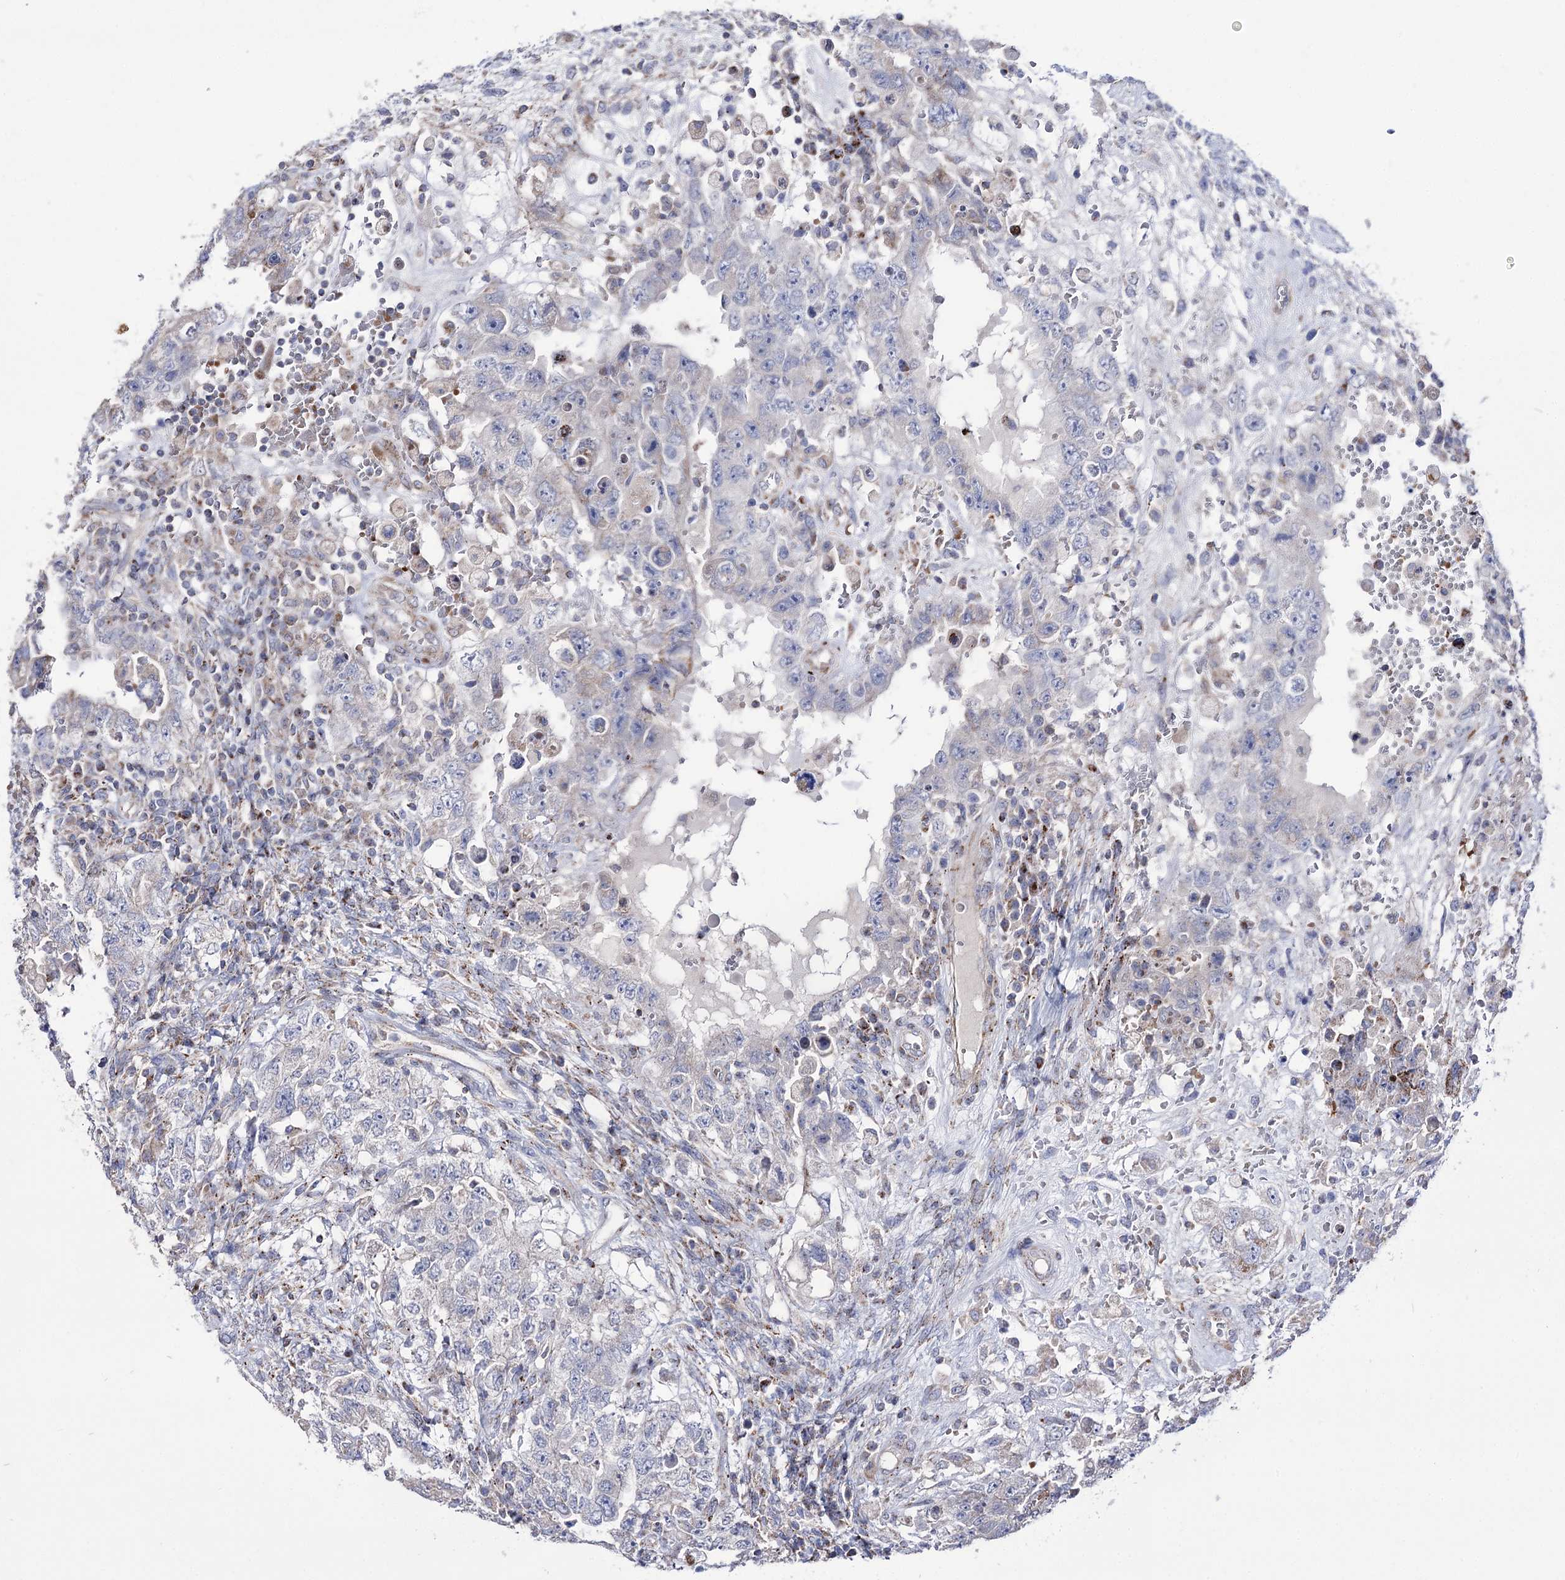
{"staining": {"intensity": "negative", "quantity": "none", "location": "none"}, "tissue": "testis cancer", "cell_type": "Tumor cells", "image_type": "cancer", "snomed": [{"axis": "morphology", "description": "Carcinoma, Embryonal, NOS"}, {"axis": "topography", "description": "Testis"}], "caption": "Tumor cells are negative for protein expression in human testis cancer.", "gene": "OSBPL5", "patient": {"sex": "male", "age": 26}}